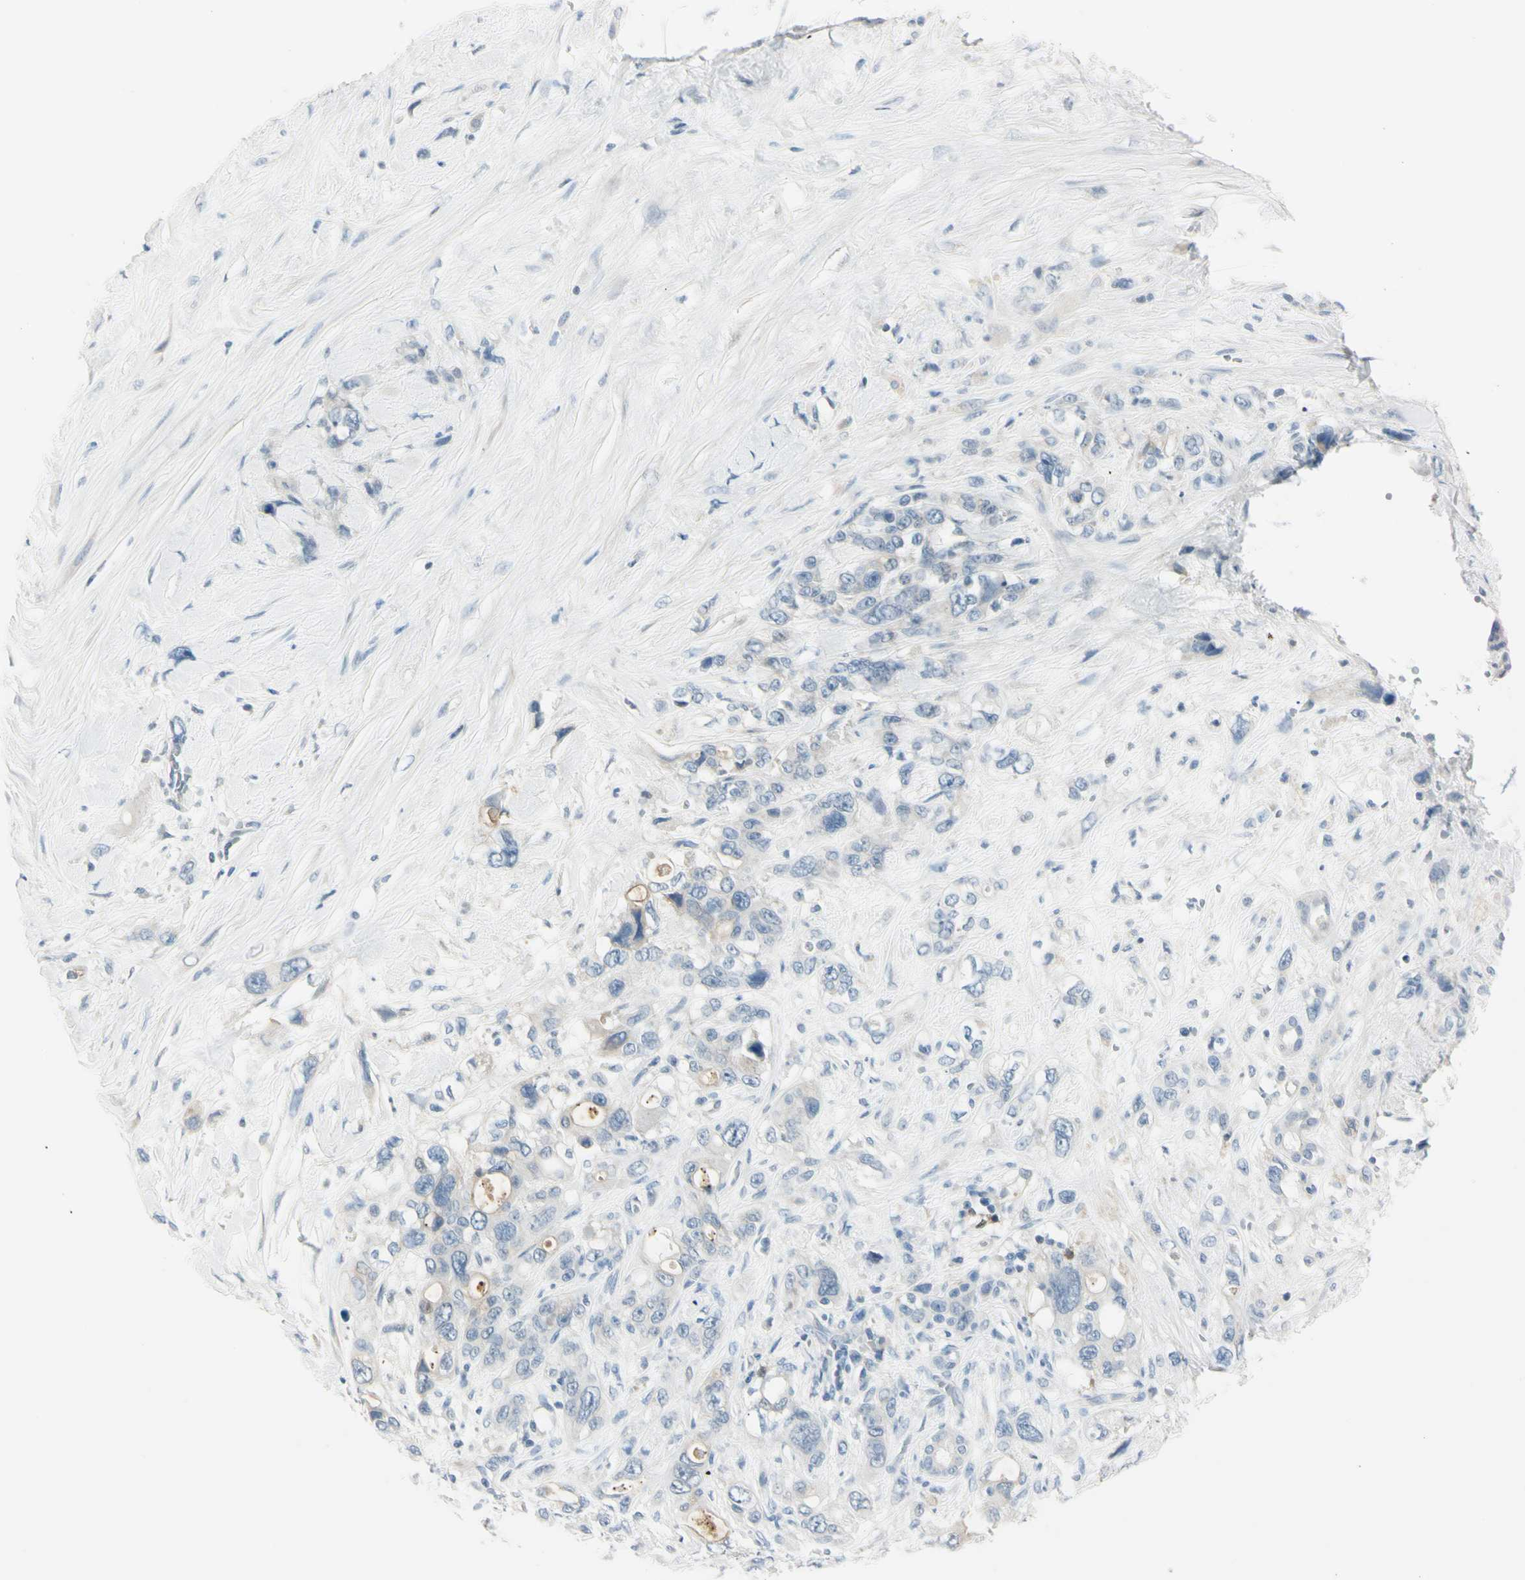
{"staining": {"intensity": "weak", "quantity": "<25%", "location": "cytoplasmic/membranous"}, "tissue": "pancreatic cancer", "cell_type": "Tumor cells", "image_type": "cancer", "snomed": [{"axis": "morphology", "description": "Adenocarcinoma, NOS"}, {"axis": "topography", "description": "Pancreas"}], "caption": "Micrograph shows no protein positivity in tumor cells of pancreatic cancer (adenocarcinoma) tissue.", "gene": "ASB9", "patient": {"sex": "male", "age": 46}}